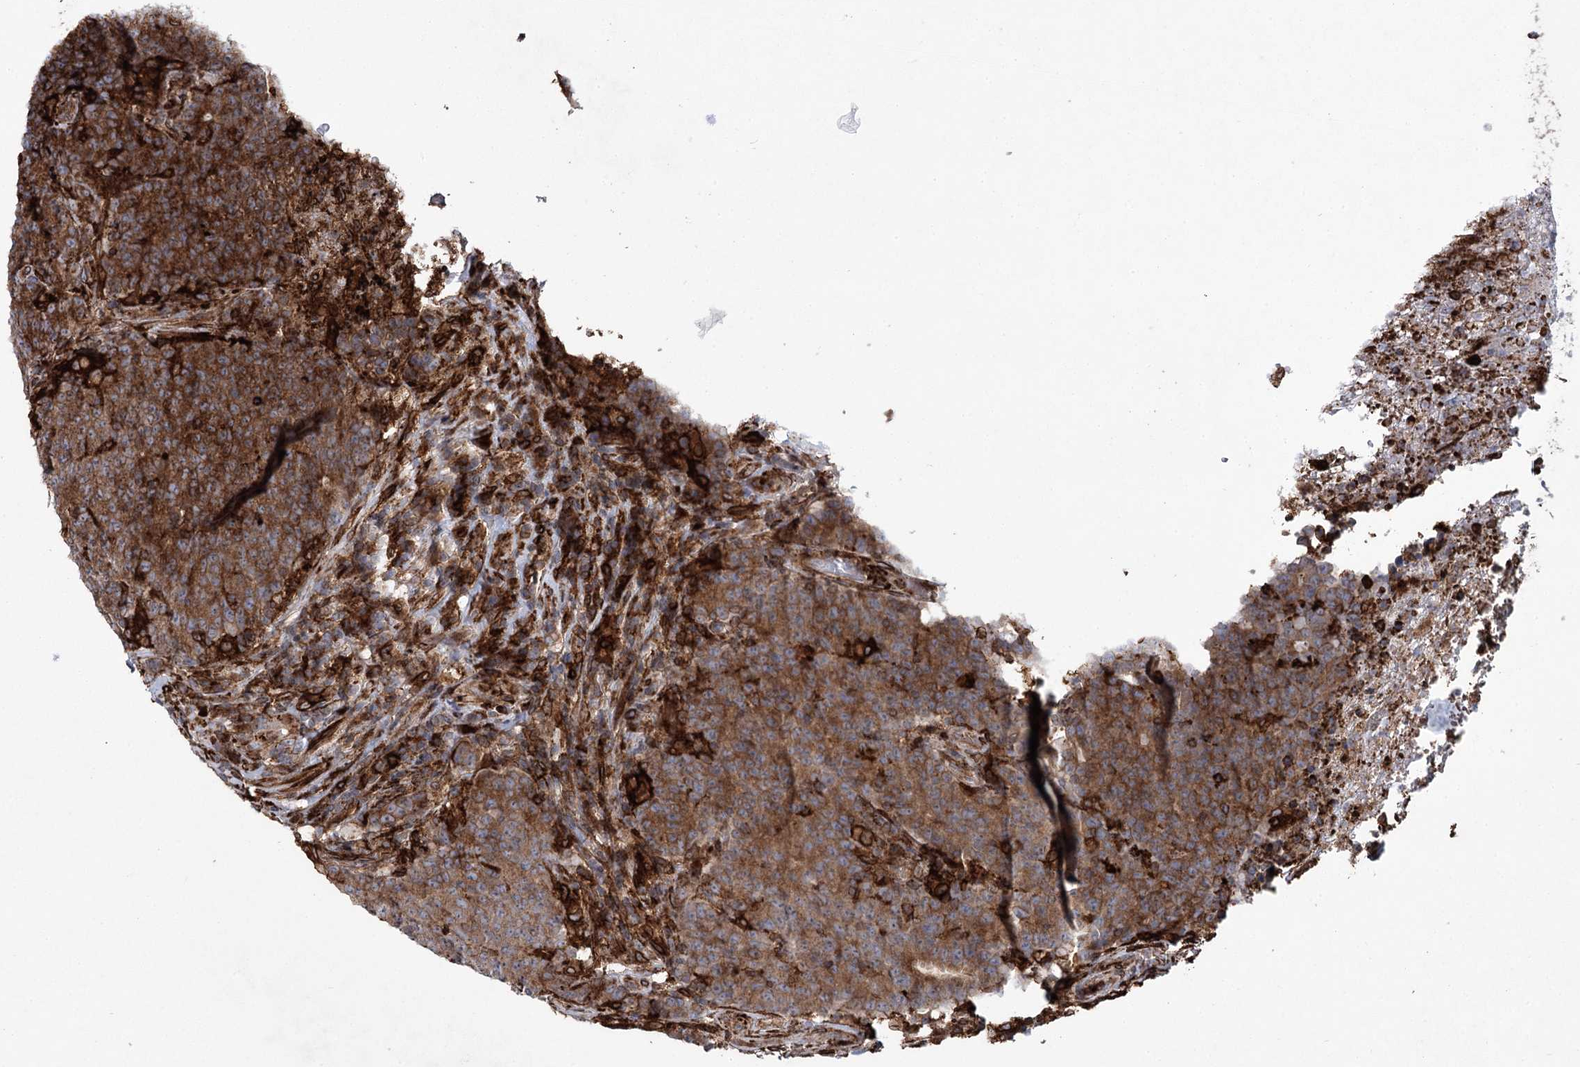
{"staining": {"intensity": "moderate", "quantity": ">75%", "location": "cytoplasmic/membranous"}, "tissue": "colorectal cancer", "cell_type": "Tumor cells", "image_type": "cancer", "snomed": [{"axis": "morphology", "description": "Adenocarcinoma, NOS"}, {"axis": "topography", "description": "Colon"}], "caption": "Immunohistochemical staining of human colorectal cancer displays moderate cytoplasmic/membranous protein staining in approximately >75% of tumor cells. Immunohistochemistry stains the protein of interest in brown and the nuclei are stained blue.", "gene": "DCUN1D4", "patient": {"sex": "female", "age": 75}}